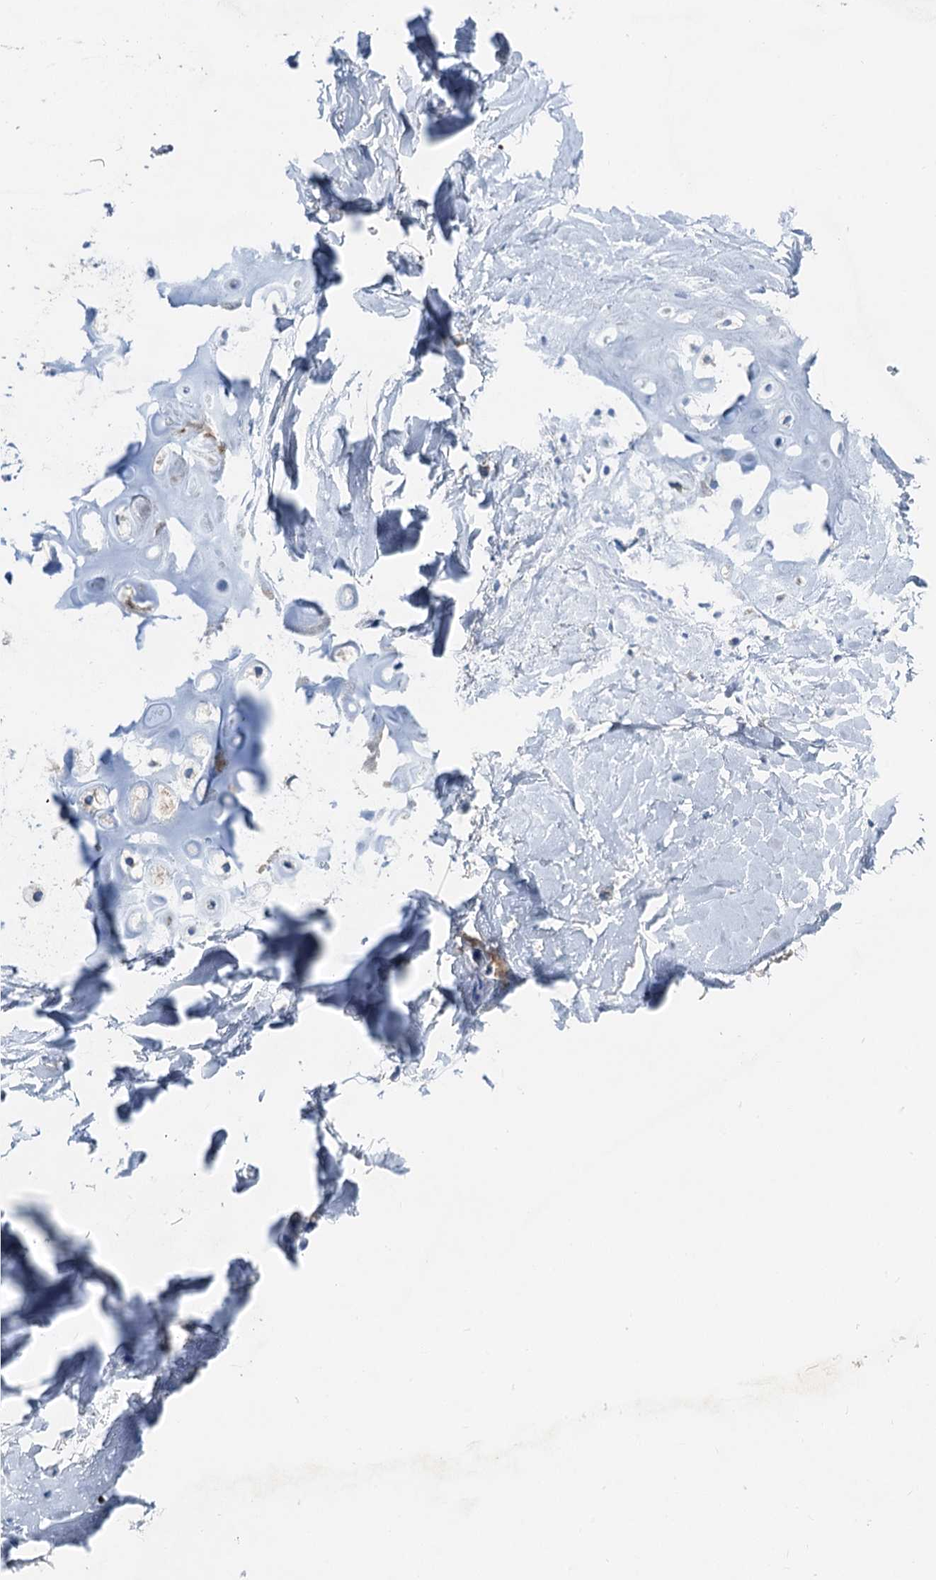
{"staining": {"intensity": "negative", "quantity": "none", "location": "none"}, "tissue": "adipose tissue", "cell_type": "Adipocytes", "image_type": "normal", "snomed": [{"axis": "morphology", "description": "Normal tissue, NOS"}, {"axis": "topography", "description": "Lymph node"}, {"axis": "topography", "description": "Bronchus"}], "caption": "The photomicrograph displays no staining of adipocytes in normal adipose tissue.", "gene": "OTOA", "patient": {"sex": "male", "age": 63}}